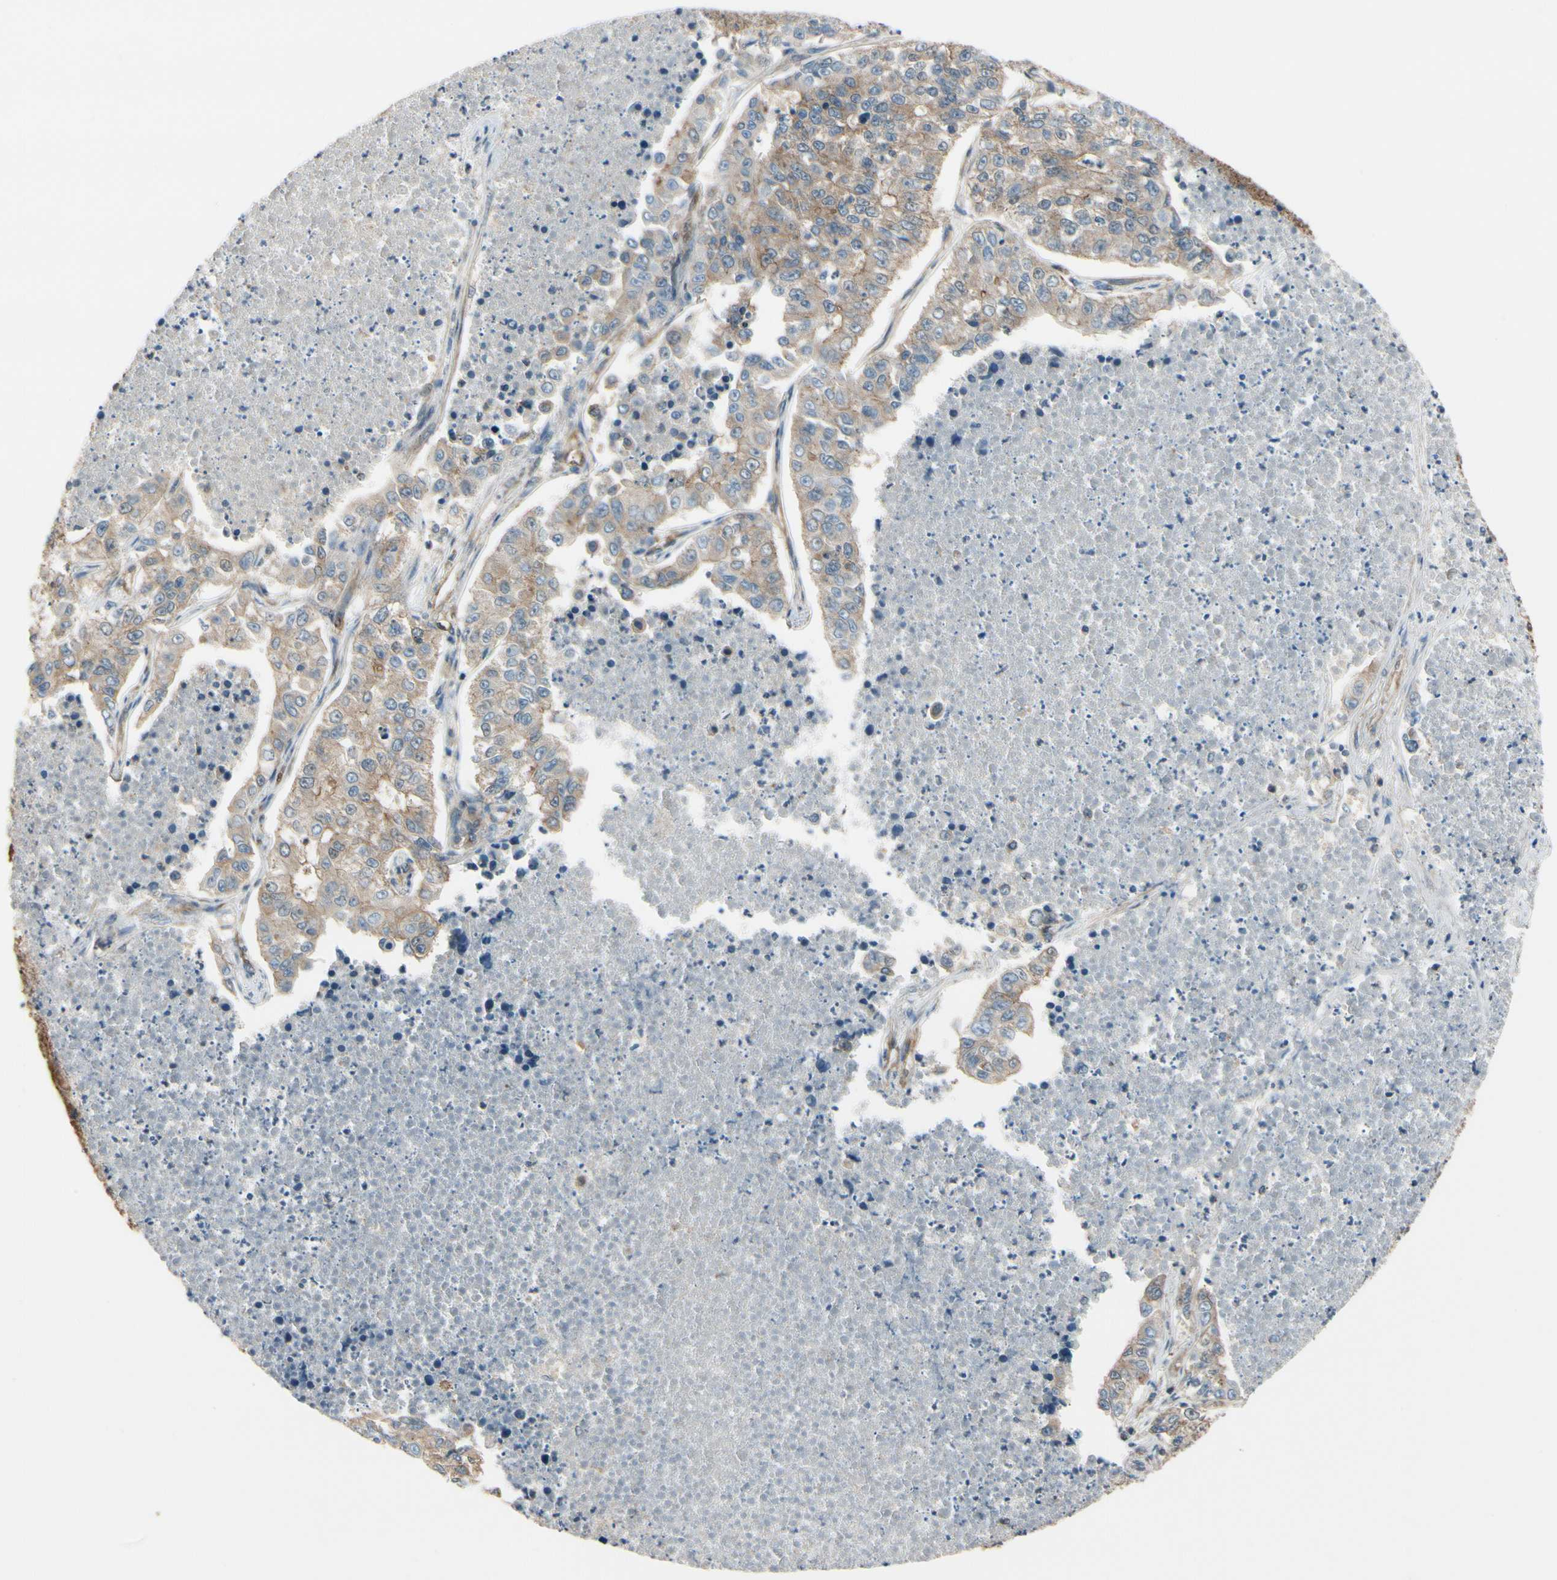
{"staining": {"intensity": "weak", "quantity": "25%-75%", "location": "cytoplasmic/membranous"}, "tissue": "lung cancer", "cell_type": "Tumor cells", "image_type": "cancer", "snomed": [{"axis": "morphology", "description": "Adenocarcinoma, NOS"}, {"axis": "topography", "description": "Lung"}], "caption": "Adenocarcinoma (lung) stained for a protein (brown) exhibits weak cytoplasmic/membranous positive expression in about 25%-75% of tumor cells.", "gene": "EPS15", "patient": {"sex": "male", "age": 49}}